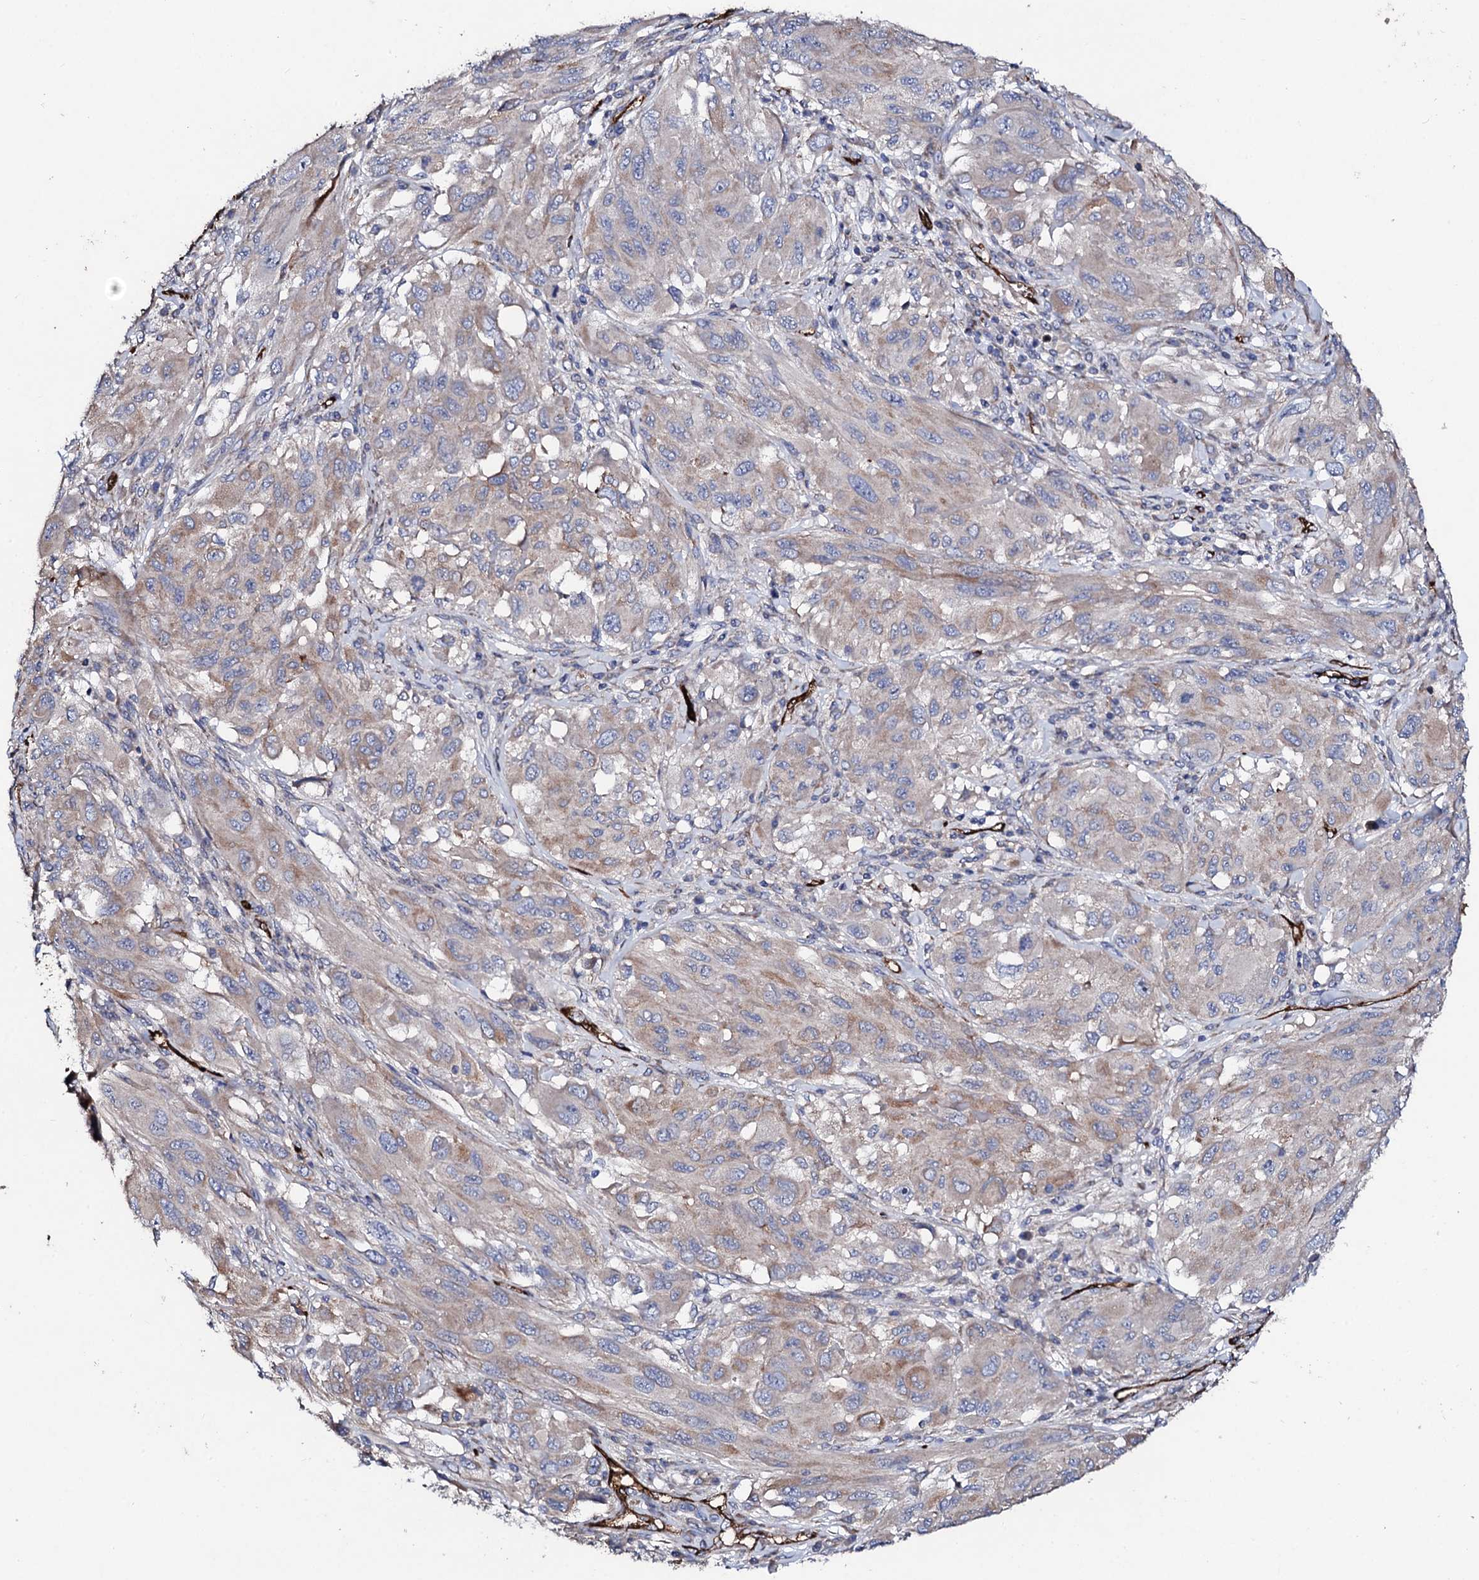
{"staining": {"intensity": "weak", "quantity": "25%-75%", "location": "cytoplasmic/membranous"}, "tissue": "melanoma", "cell_type": "Tumor cells", "image_type": "cancer", "snomed": [{"axis": "morphology", "description": "Malignant melanoma, NOS"}, {"axis": "topography", "description": "Skin"}], "caption": "Human melanoma stained for a protein (brown) exhibits weak cytoplasmic/membranous positive positivity in about 25%-75% of tumor cells.", "gene": "DBX1", "patient": {"sex": "female", "age": 91}}